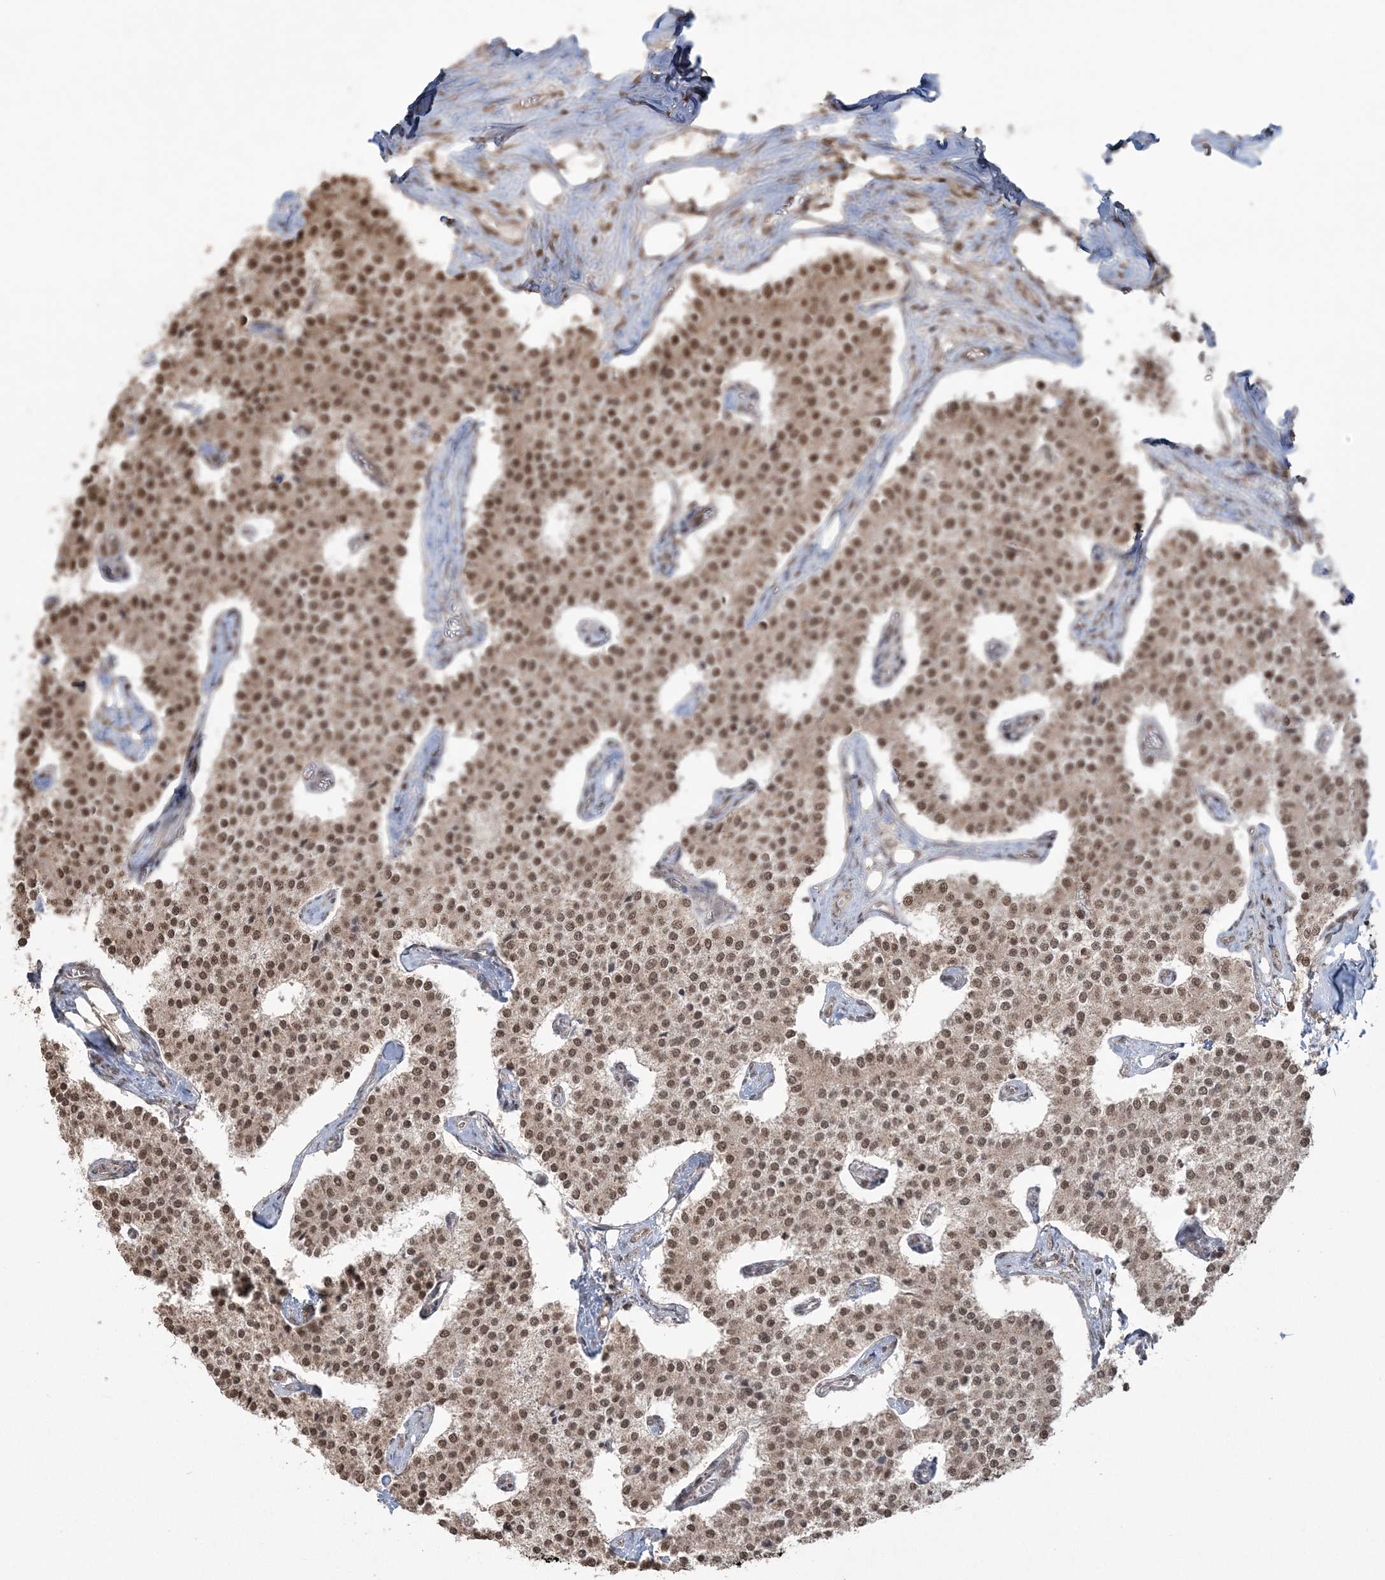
{"staining": {"intensity": "moderate", "quantity": ">75%", "location": "nuclear"}, "tissue": "carcinoid", "cell_type": "Tumor cells", "image_type": "cancer", "snomed": [{"axis": "morphology", "description": "Carcinoid, malignant, NOS"}, {"axis": "topography", "description": "Colon"}], "caption": "A histopathology image of carcinoid (malignant) stained for a protein shows moderate nuclear brown staining in tumor cells.", "gene": "ZNF839", "patient": {"sex": "female", "age": 52}}